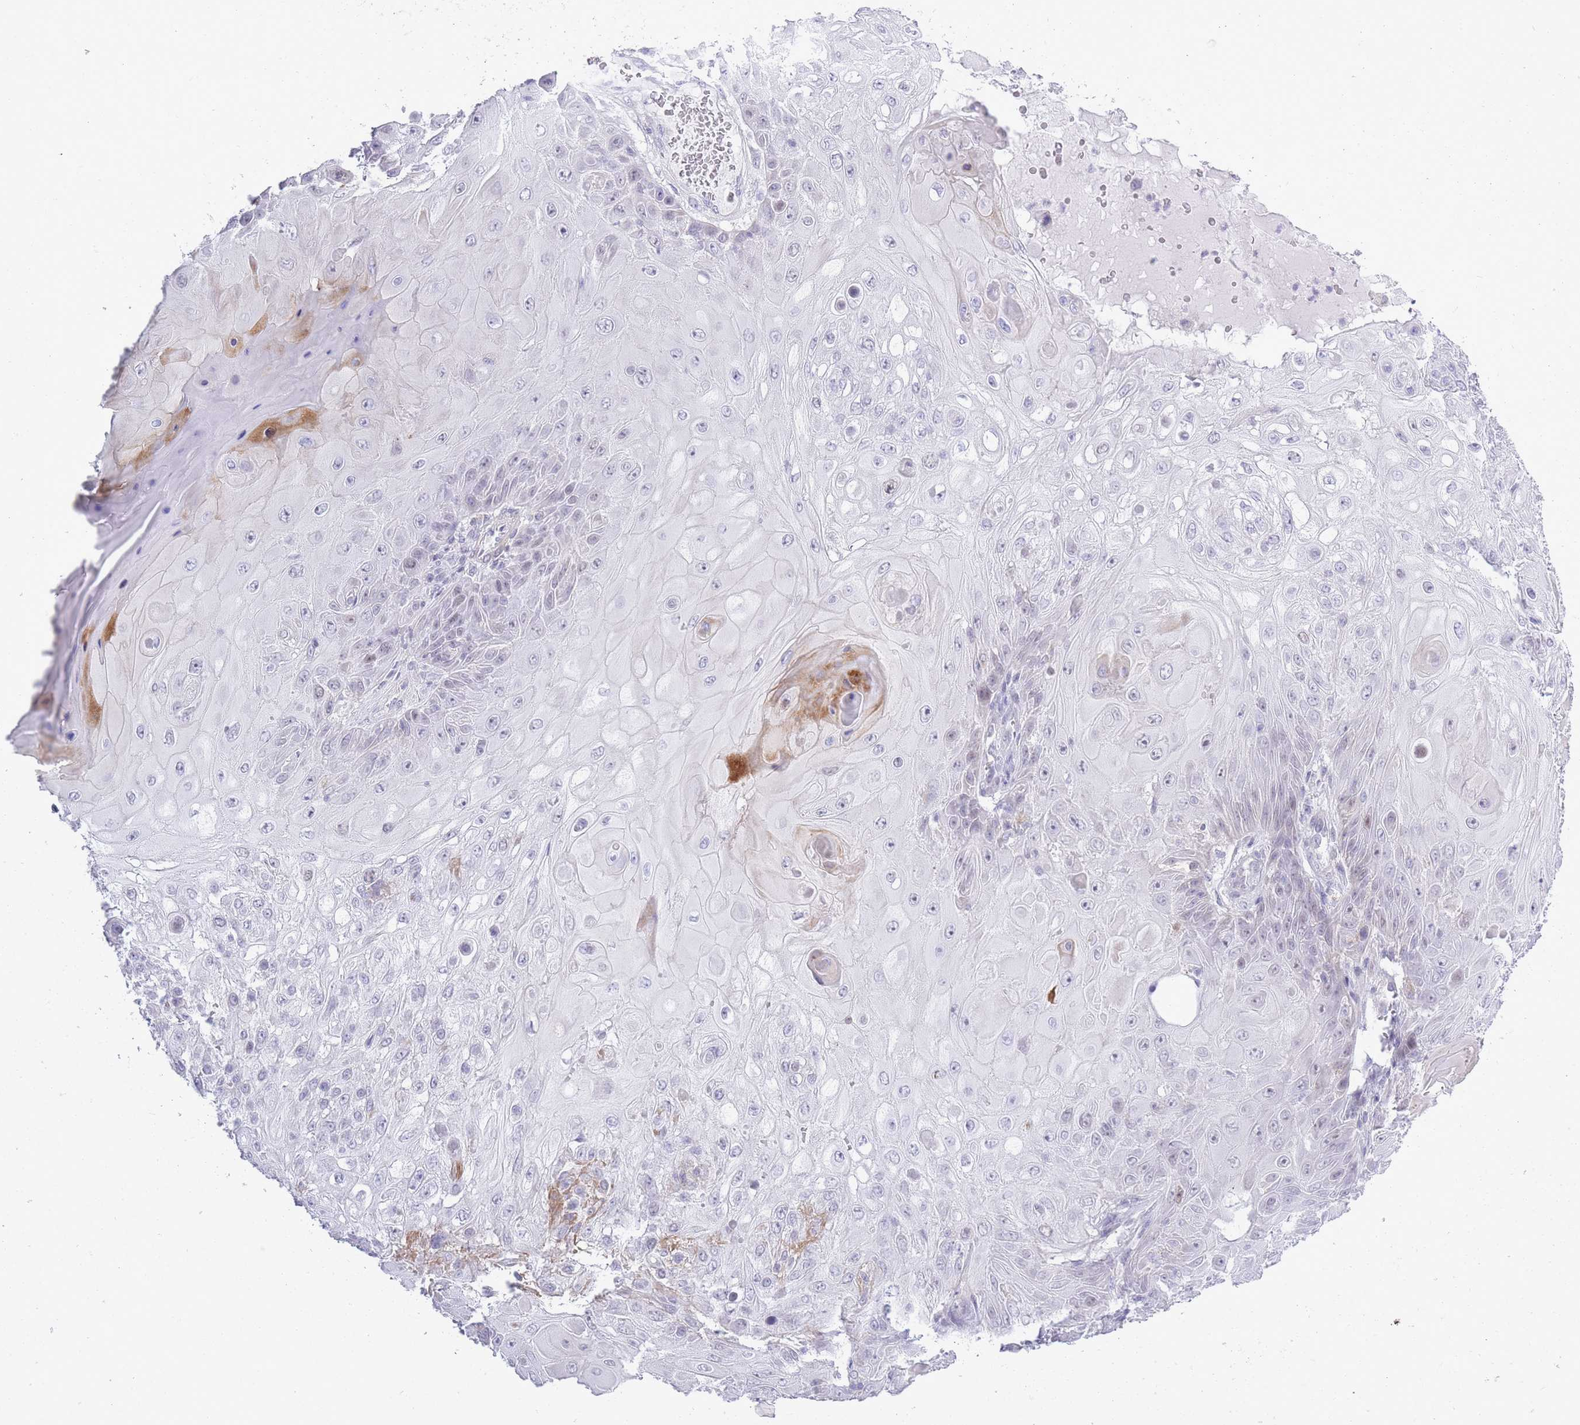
{"staining": {"intensity": "weak", "quantity": "<25%", "location": "nuclear"}, "tissue": "skin cancer", "cell_type": "Tumor cells", "image_type": "cancer", "snomed": [{"axis": "morphology", "description": "Normal tissue, NOS"}, {"axis": "morphology", "description": "Squamous cell carcinoma, NOS"}, {"axis": "topography", "description": "Skin"}, {"axis": "topography", "description": "Cartilage tissue"}], "caption": "Protein analysis of skin cancer displays no significant staining in tumor cells.", "gene": "ZBTB24", "patient": {"sex": "female", "age": 79}}